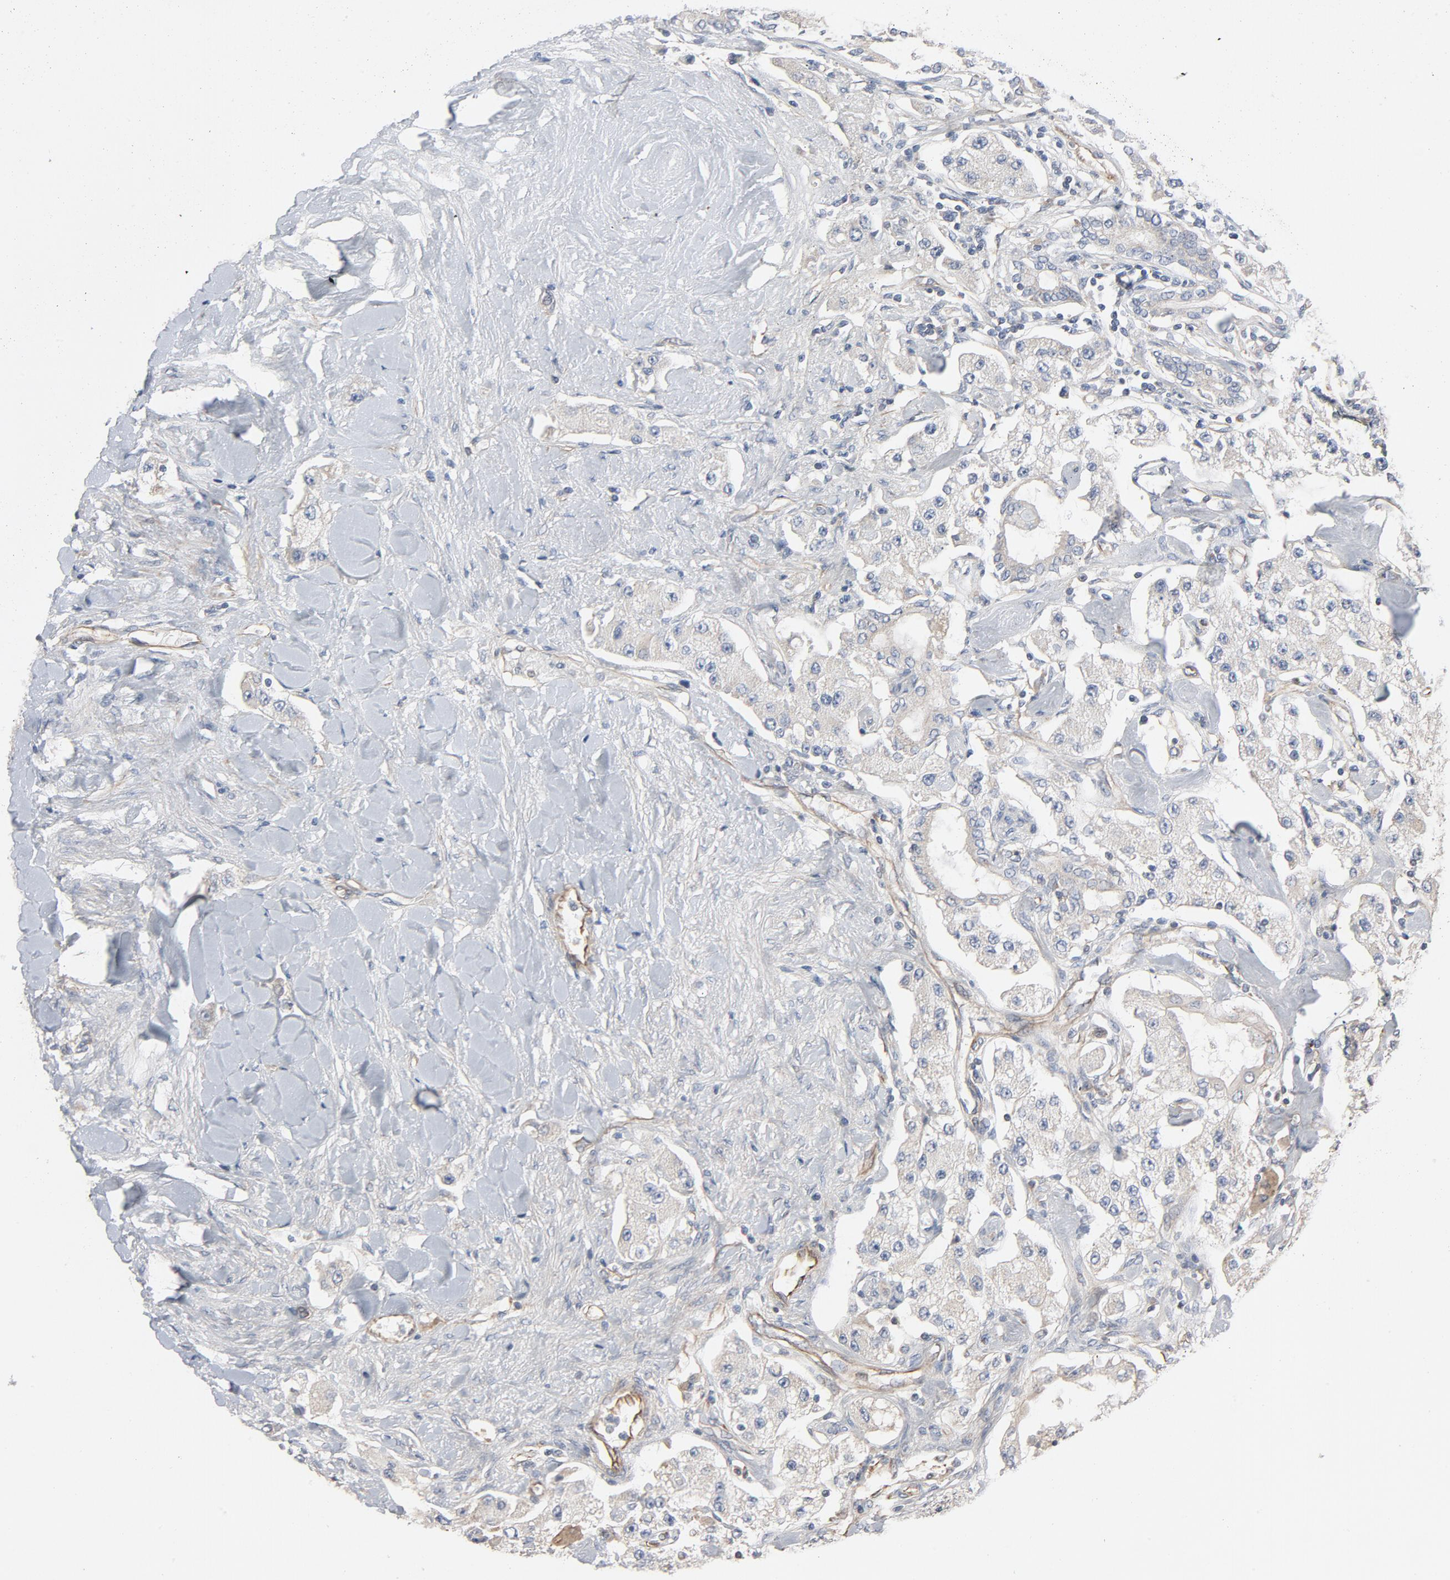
{"staining": {"intensity": "weak", "quantity": "25%-75%", "location": "cytoplasmic/membranous"}, "tissue": "carcinoid", "cell_type": "Tumor cells", "image_type": "cancer", "snomed": [{"axis": "morphology", "description": "Carcinoid, malignant, NOS"}, {"axis": "topography", "description": "Pancreas"}], "caption": "Malignant carcinoid stained for a protein displays weak cytoplasmic/membranous positivity in tumor cells. Nuclei are stained in blue.", "gene": "TRIOBP", "patient": {"sex": "male", "age": 41}}